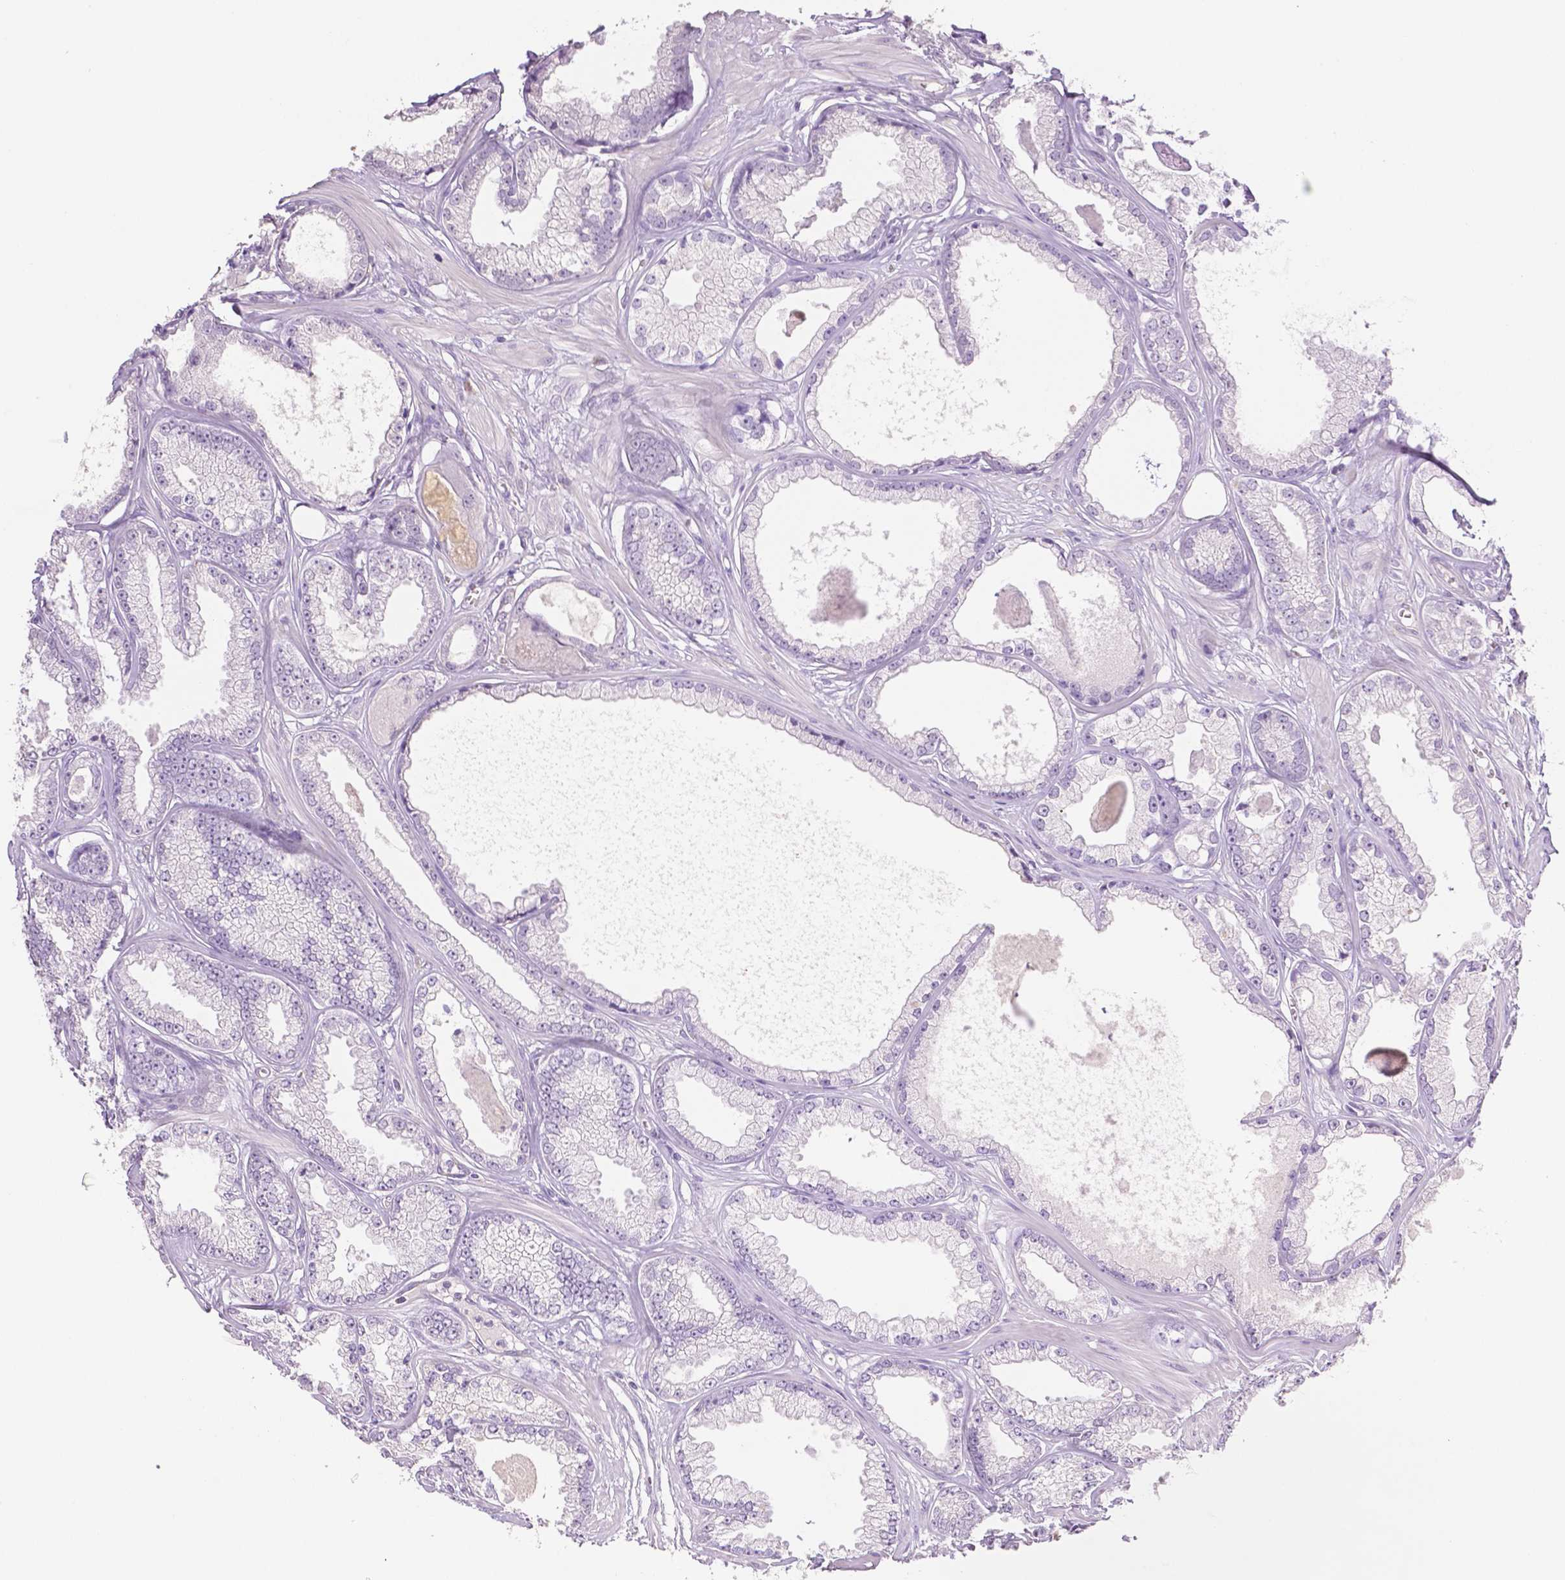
{"staining": {"intensity": "negative", "quantity": "none", "location": "none"}, "tissue": "prostate cancer", "cell_type": "Tumor cells", "image_type": "cancer", "snomed": [{"axis": "morphology", "description": "Adenocarcinoma, Low grade"}, {"axis": "topography", "description": "Prostate"}], "caption": "Immunohistochemistry of human prostate cancer (adenocarcinoma (low-grade)) reveals no expression in tumor cells.", "gene": "THY1", "patient": {"sex": "male", "age": 64}}